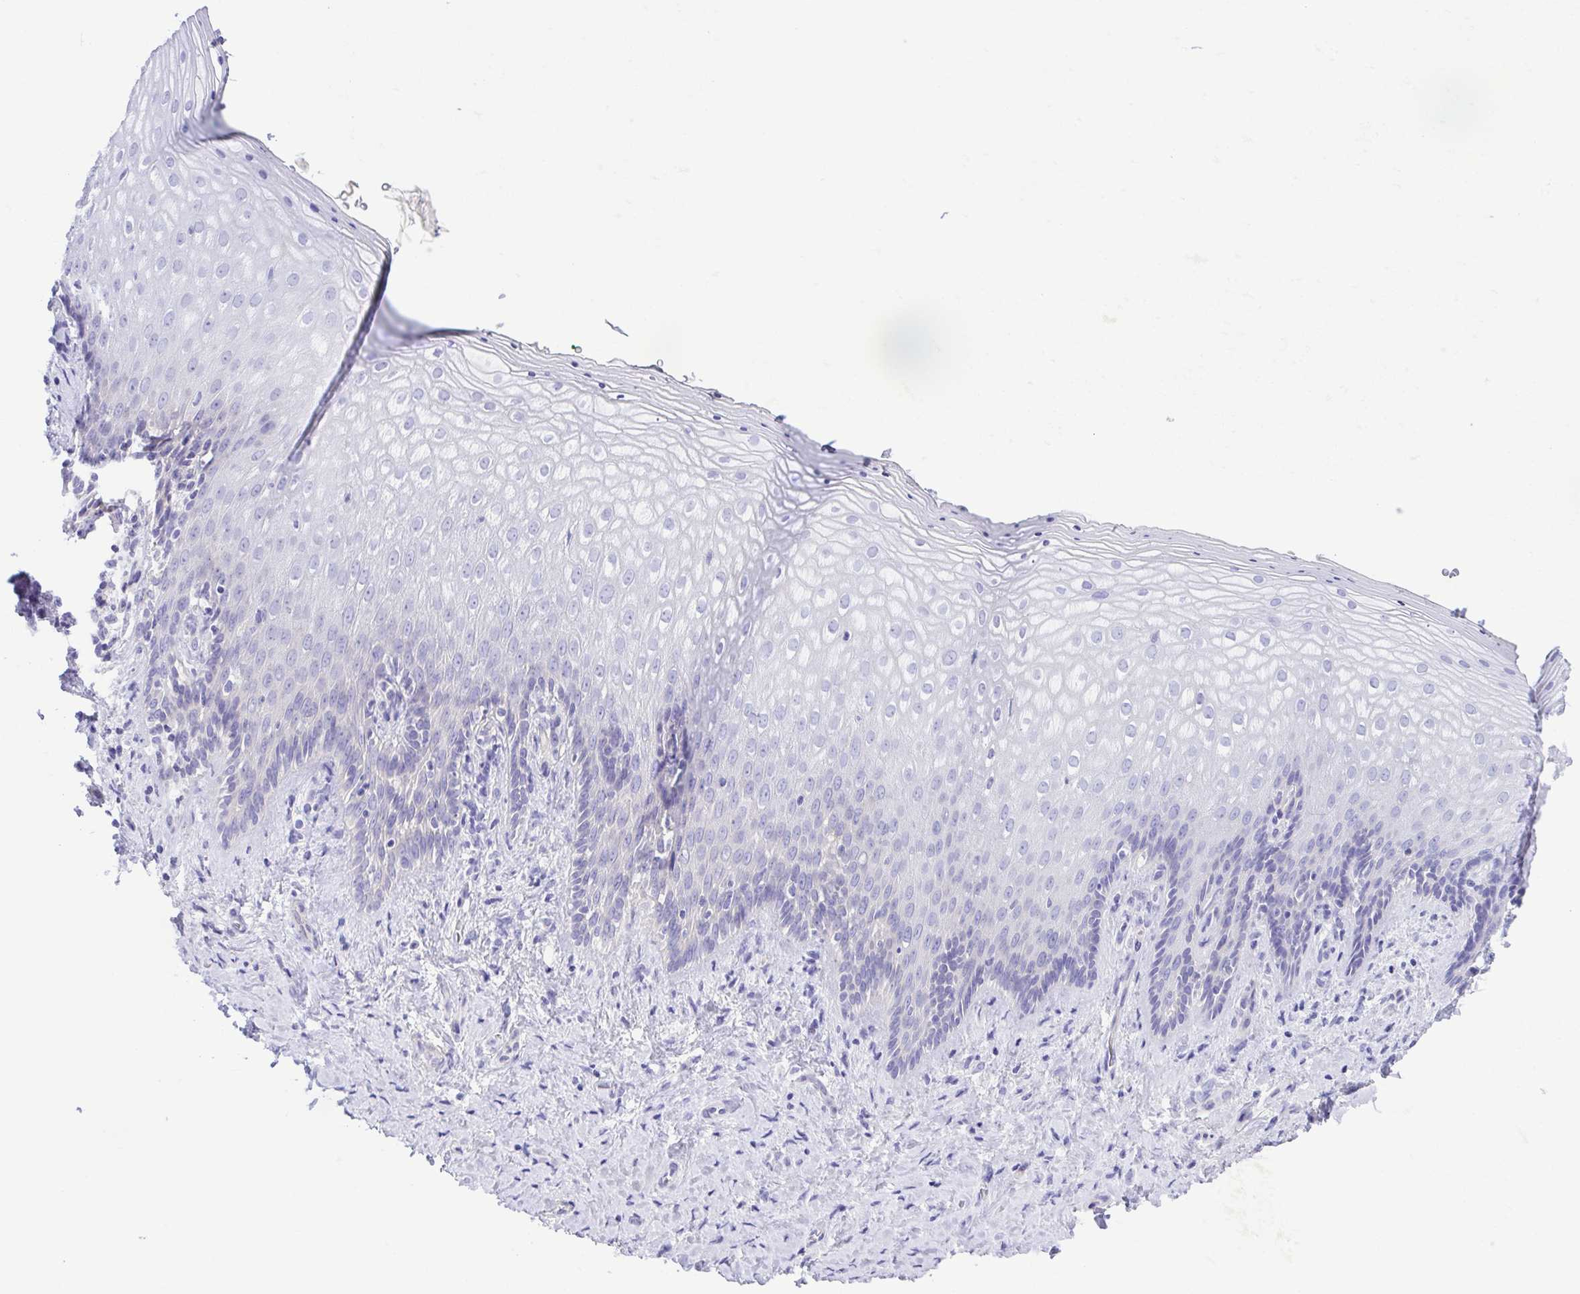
{"staining": {"intensity": "negative", "quantity": "none", "location": "none"}, "tissue": "vagina", "cell_type": "Squamous epithelial cells", "image_type": "normal", "snomed": [{"axis": "morphology", "description": "Normal tissue, NOS"}, {"axis": "topography", "description": "Vagina"}], "caption": "IHC photomicrograph of normal vagina: human vagina stained with DAB (3,3'-diaminobenzidine) displays no significant protein positivity in squamous epithelial cells. (Stains: DAB (3,3'-diaminobenzidine) IHC with hematoxylin counter stain, Microscopy: brightfield microscopy at high magnification).", "gene": "ISM2", "patient": {"sex": "female", "age": 42}}